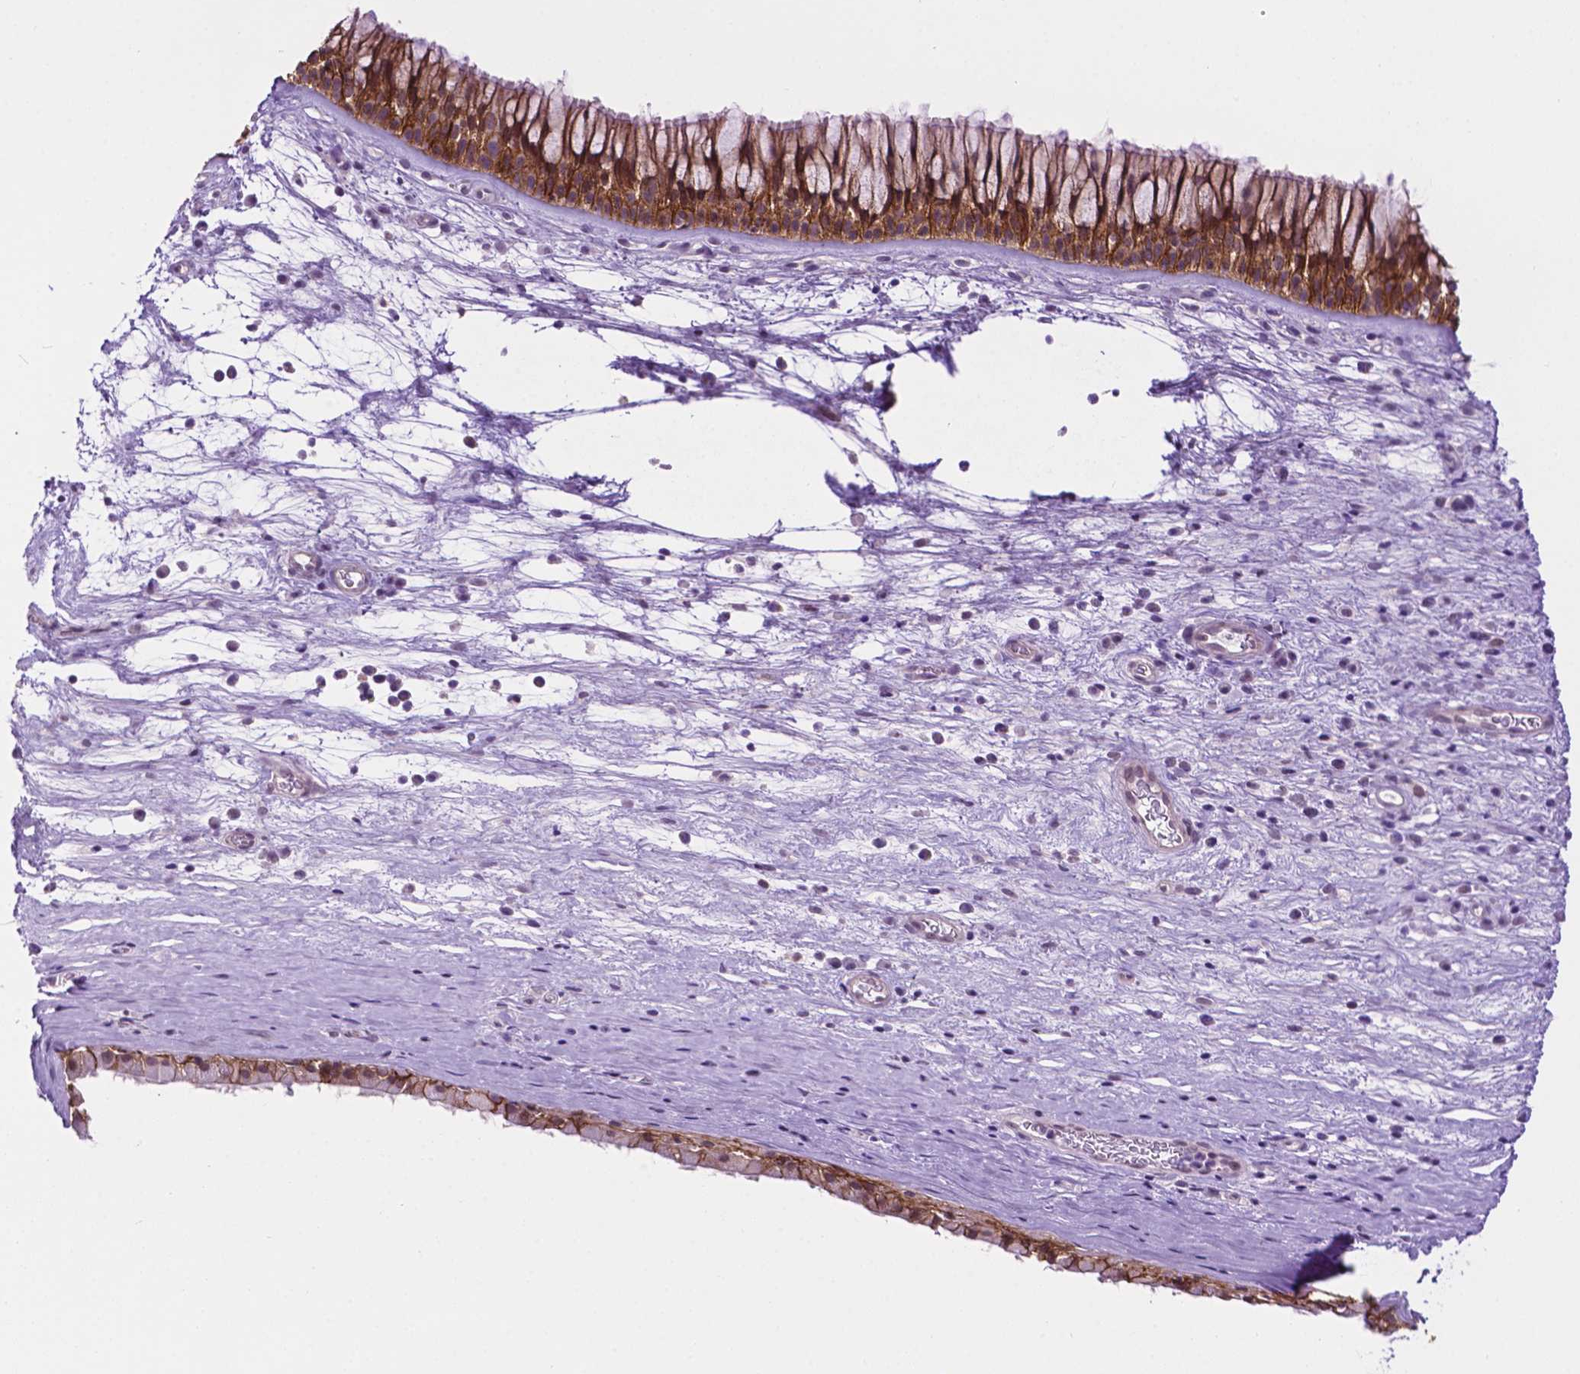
{"staining": {"intensity": "moderate", "quantity": ">75%", "location": "cytoplasmic/membranous"}, "tissue": "nasopharynx", "cell_type": "Respiratory epithelial cells", "image_type": "normal", "snomed": [{"axis": "morphology", "description": "Normal tissue, NOS"}, {"axis": "topography", "description": "Nasopharynx"}], "caption": "Protein analysis of unremarkable nasopharynx shows moderate cytoplasmic/membranous expression in approximately >75% of respiratory epithelial cells. Ihc stains the protein in brown and the nuclei are stained blue.", "gene": "TACSTD2", "patient": {"sex": "male", "age": 74}}